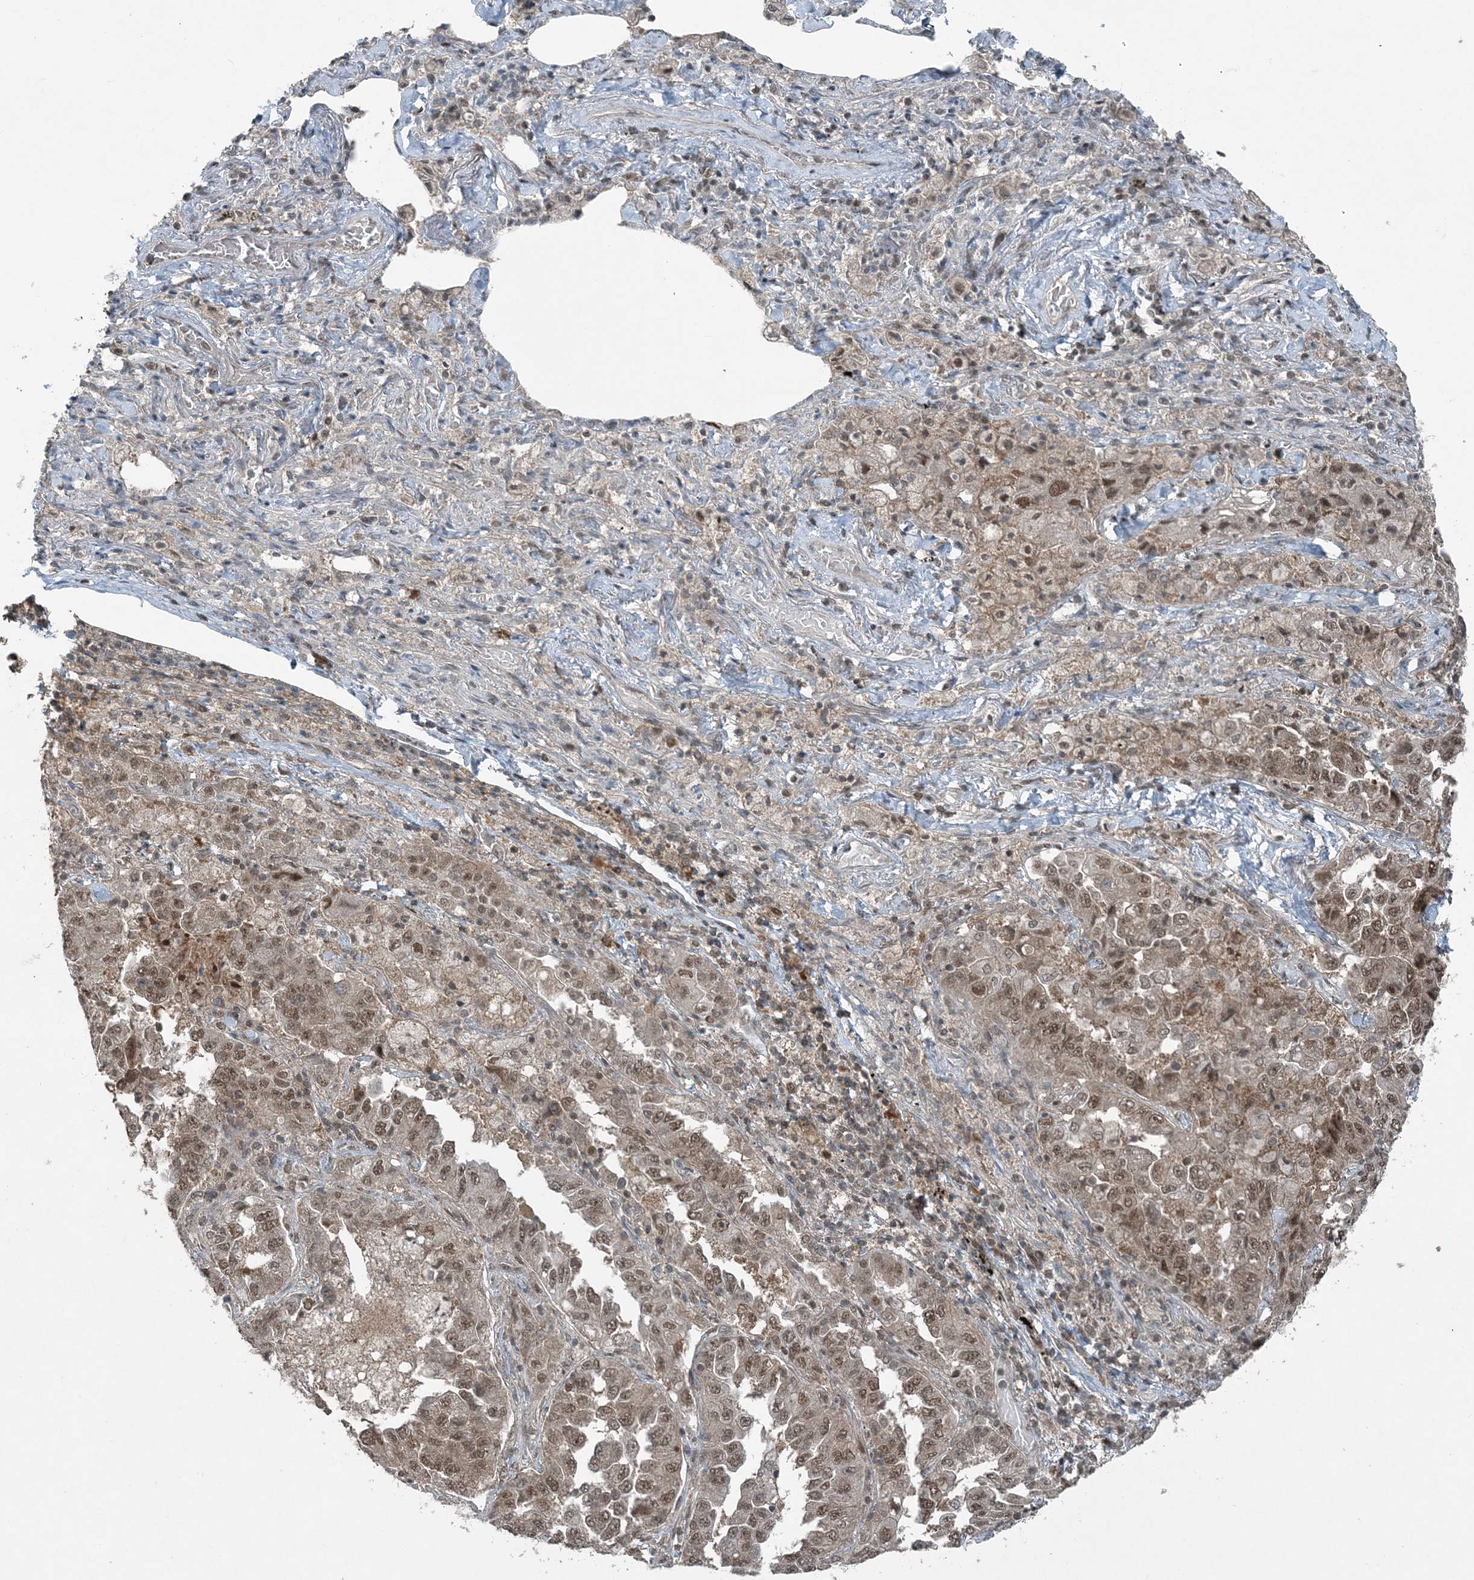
{"staining": {"intensity": "moderate", "quantity": ">75%", "location": "nuclear"}, "tissue": "lung cancer", "cell_type": "Tumor cells", "image_type": "cancer", "snomed": [{"axis": "morphology", "description": "Adenocarcinoma, NOS"}, {"axis": "topography", "description": "Lung"}], "caption": "Approximately >75% of tumor cells in adenocarcinoma (lung) demonstrate moderate nuclear protein expression as visualized by brown immunohistochemical staining.", "gene": "COPS7B", "patient": {"sex": "female", "age": 51}}